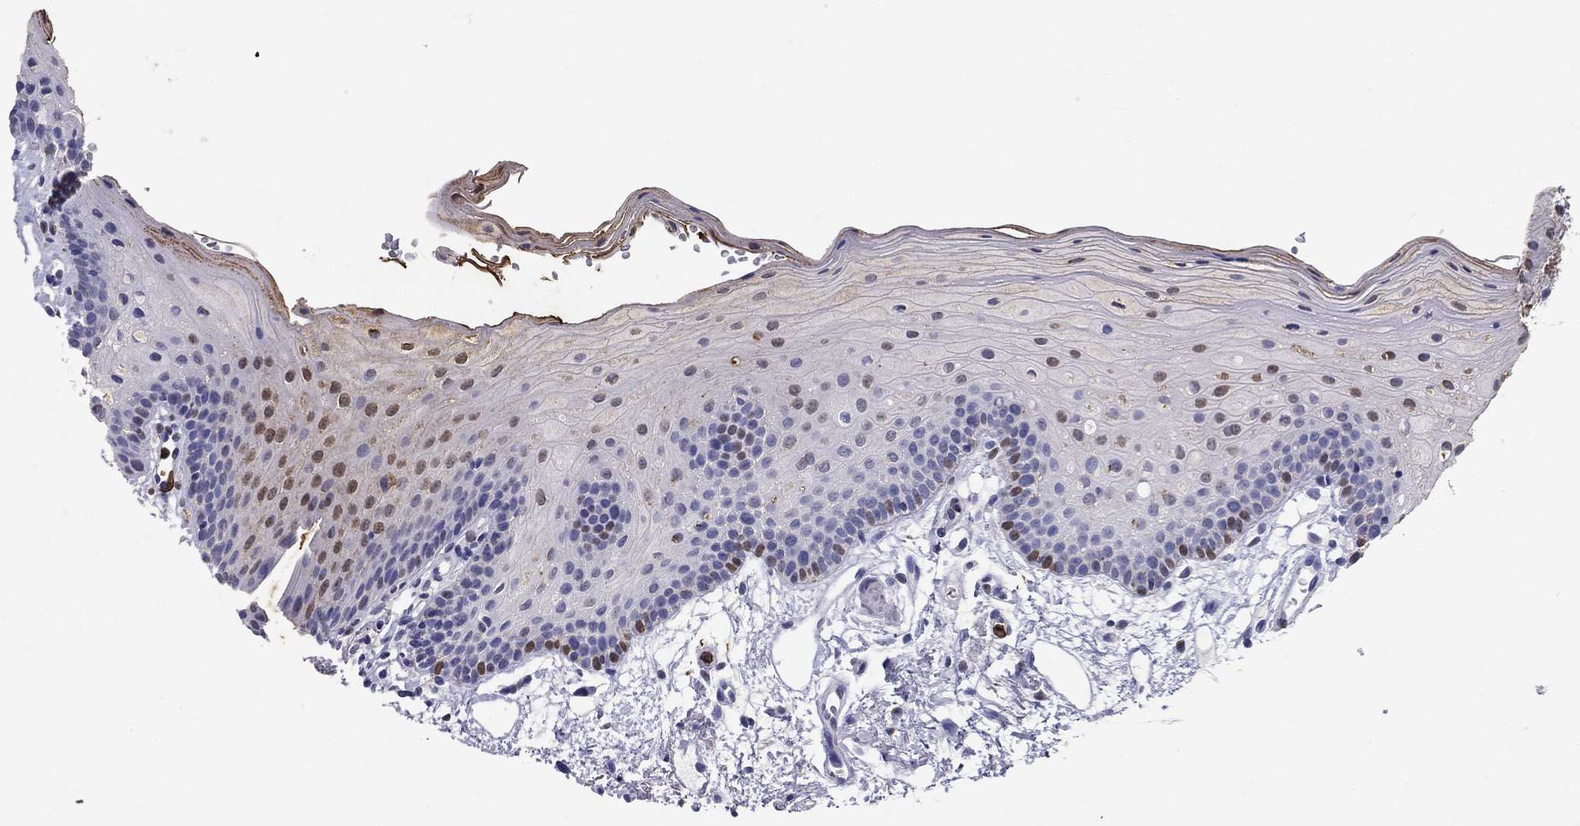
{"staining": {"intensity": "weak", "quantity": "<25%", "location": "nuclear"}, "tissue": "oral mucosa", "cell_type": "Squamous epithelial cells", "image_type": "normal", "snomed": [{"axis": "morphology", "description": "Normal tissue, NOS"}, {"axis": "topography", "description": "Oral tissue"}, {"axis": "topography", "description": "Tounge, NOS"}], "caption": "IHC photomicrograph of normal oral mucosa: human oral mucosa stained with DAB exhibits no significant protein expression in squamous epithelial cells.", "gene": "IGSF8", "patient": {"sex": "female", "age": 83}}